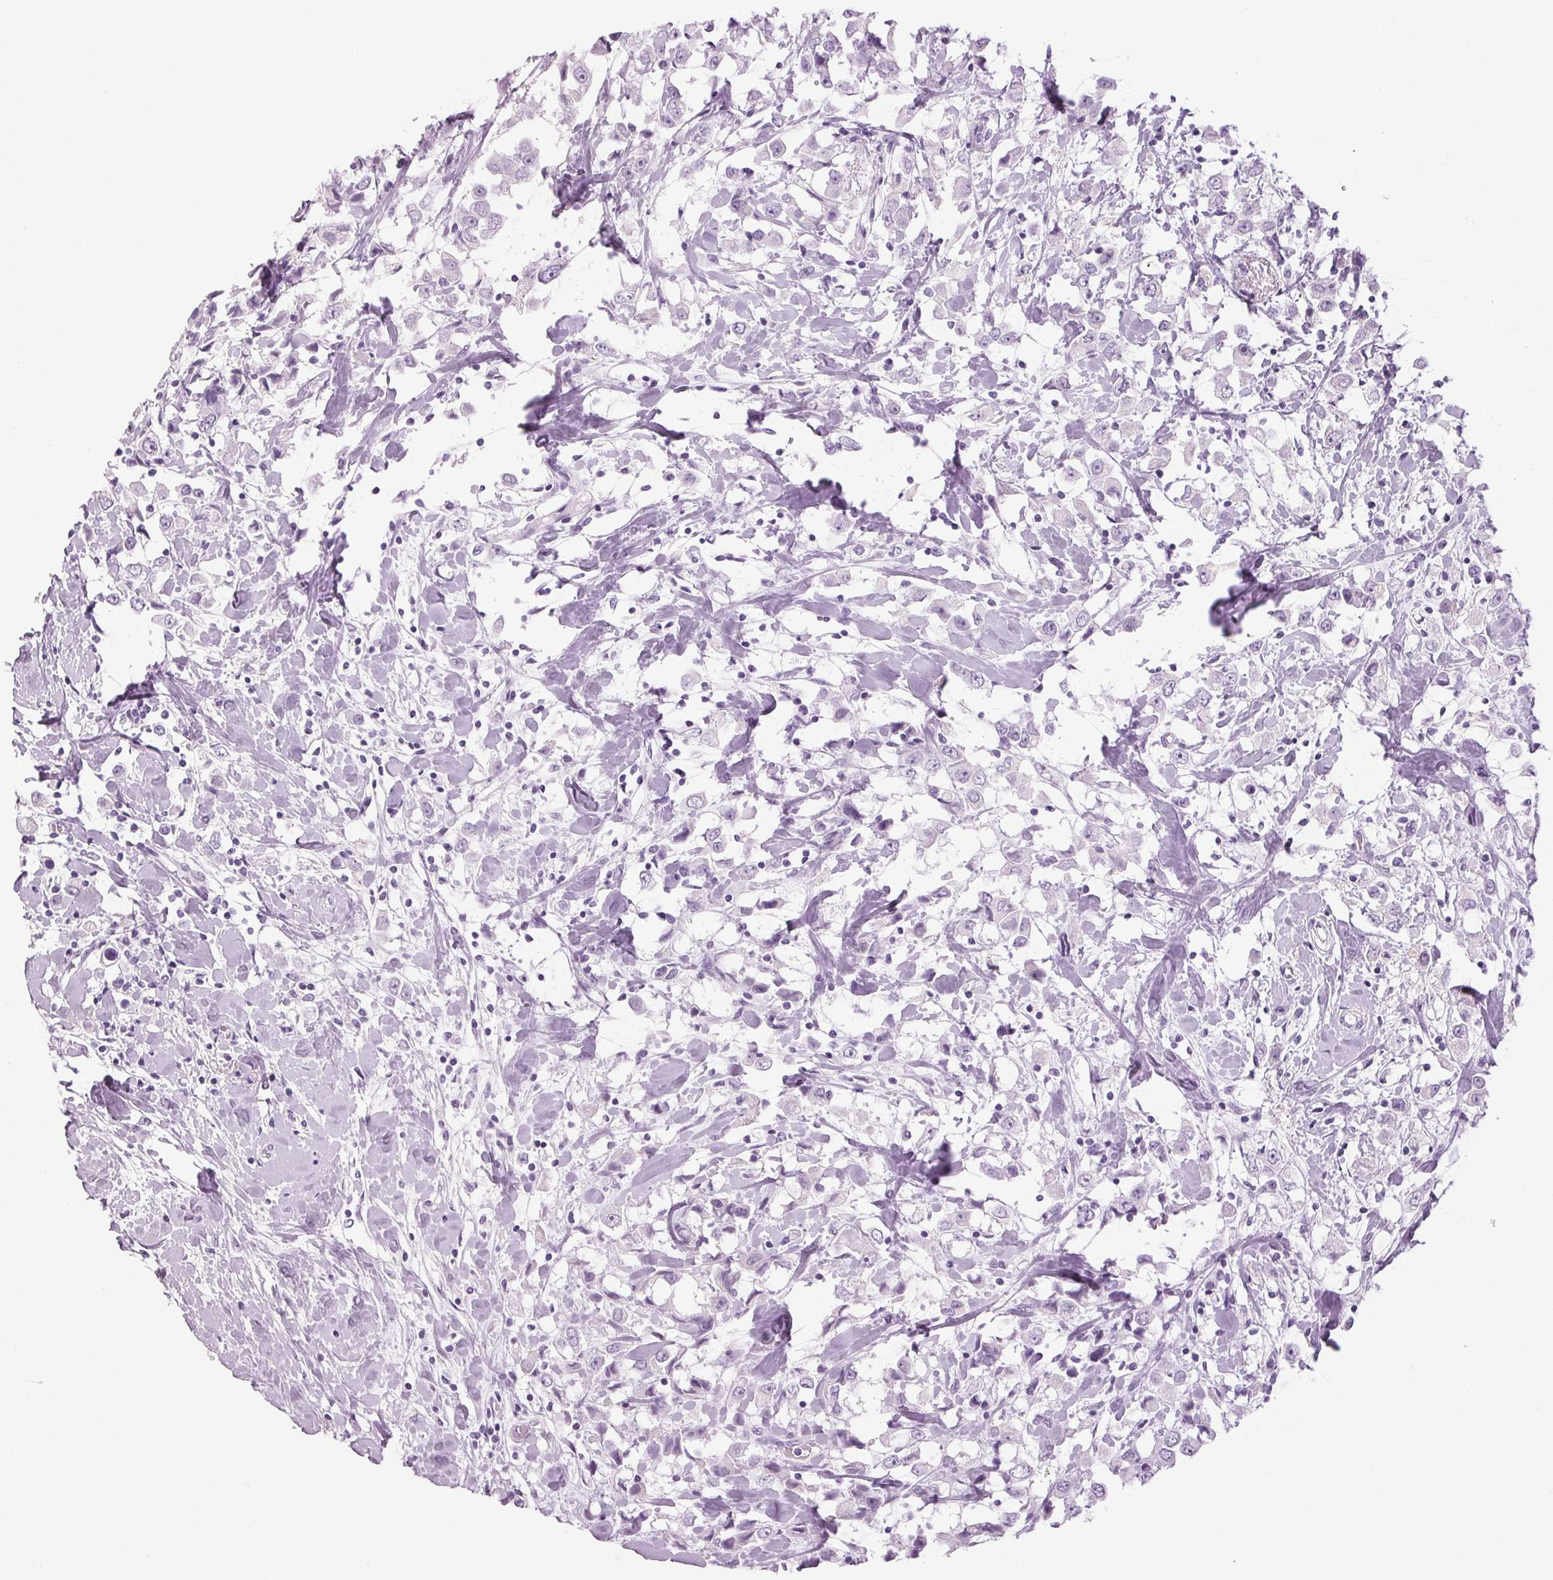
{"staining": {"intensity": "negative", "quantity": "none", "location": "none"}, "tissue": "breast cancer", "cell_type": "Tumor cells", "image_type": "cancer", "snomed": [{"axis": "morphology", "description": "Duct carcinoma"}, {"axis": "topography", "description": "Breast"}], "caption": "The image displays no staining of tumor cells in breast cancer.", "gene": "PPP1R1A", "patient": {"sex": "female", "age": 61}}